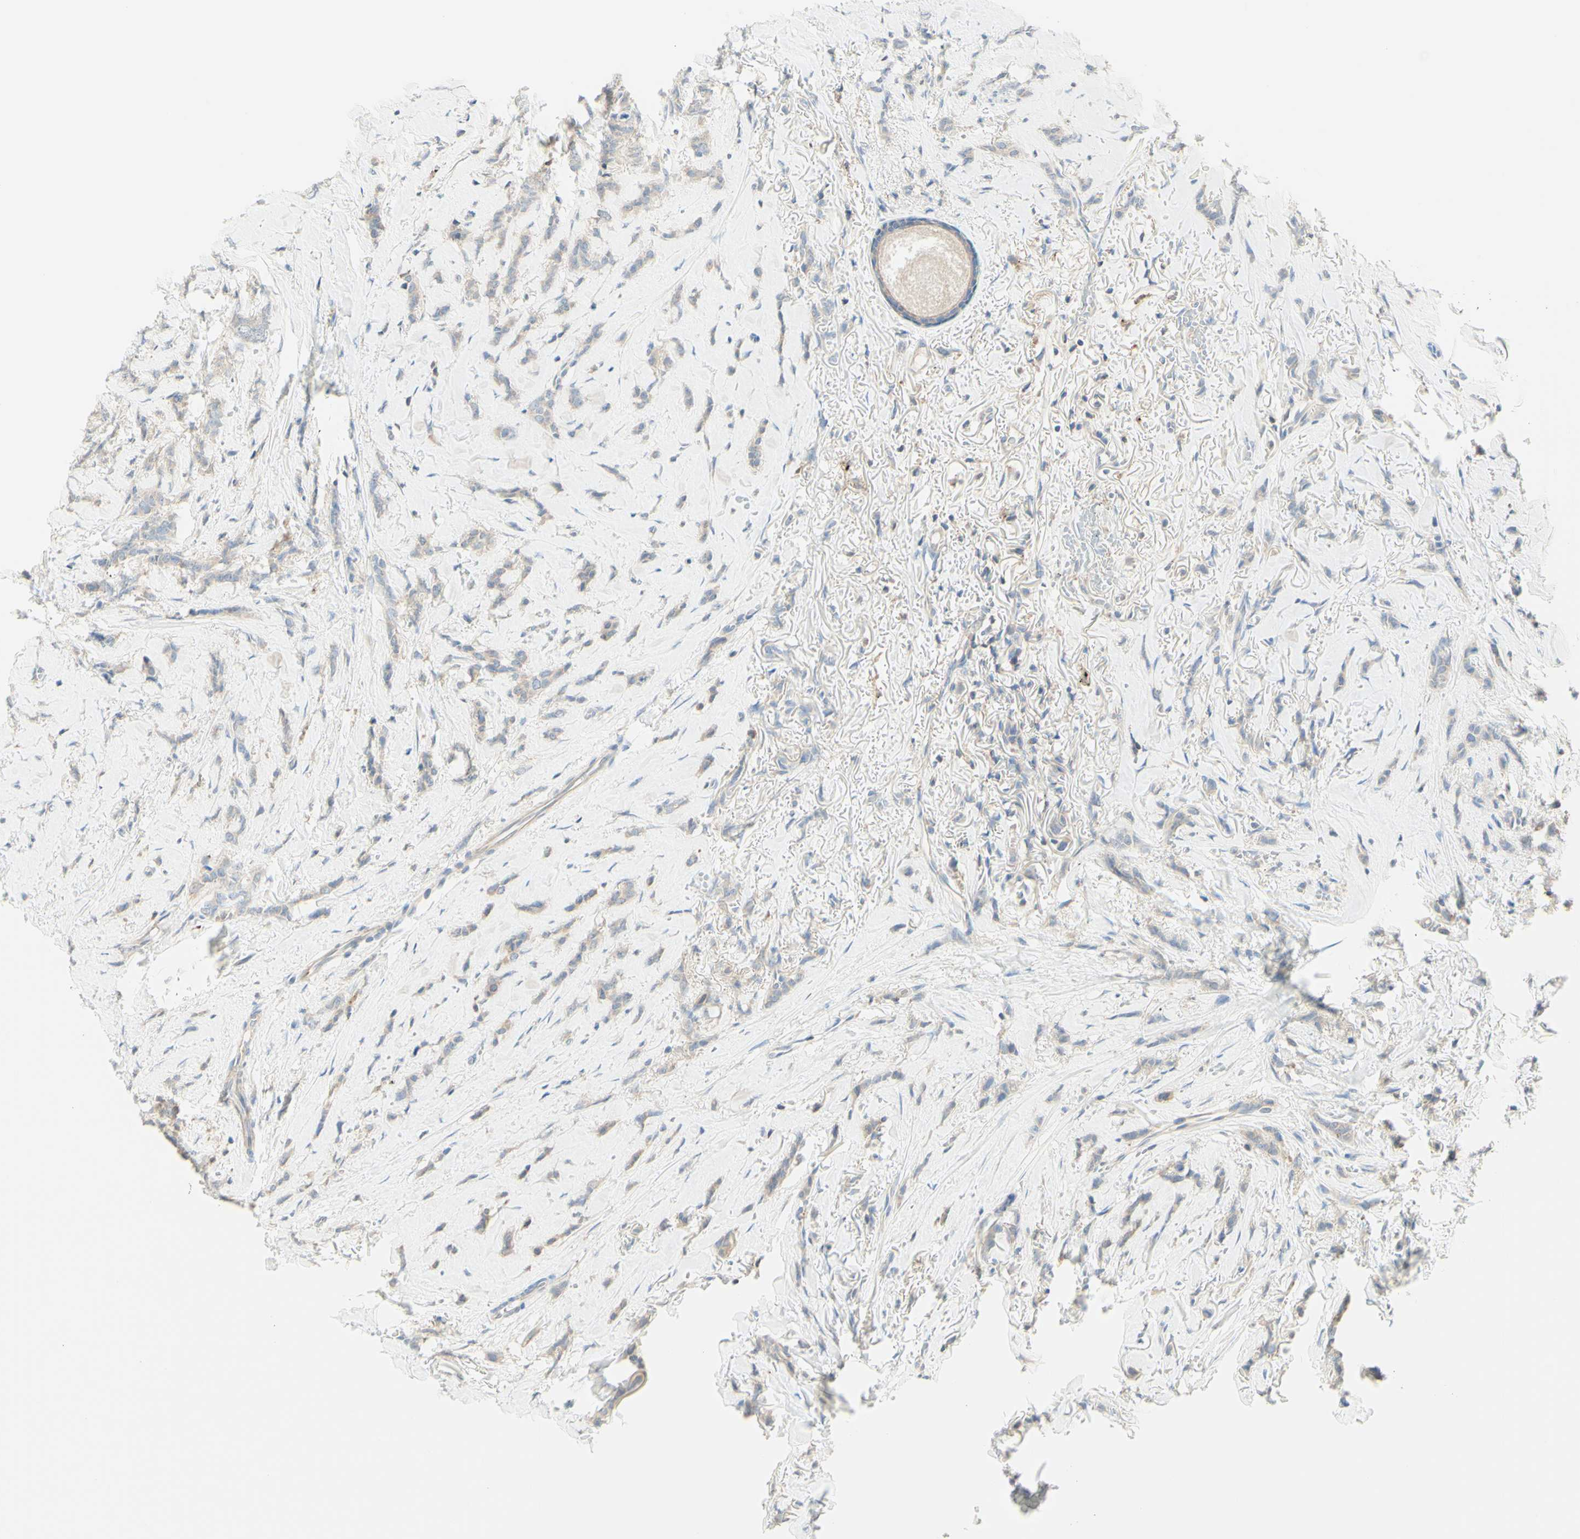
{"staining": {"intensity": "weak", "quantity": "<25%", "location": "cytoplasmic/membranous"}, "tissue": "breast cancer", "cell_type": "Tumor cells", "image_type": "cancer", "snomed": [{"axis": "morphology", "description": "Lobular carcinoma"}, {"axis": "topography", "description": "Skin"}, {"axis": "topography", "description": "Breast"}], "caption": "This is an immunohistochemistry micrograph of breast lobular carcinoma. There is no expression in tumor cells.", "gene": "MTM1", "patient": {"sex": "female", "age": 46}}